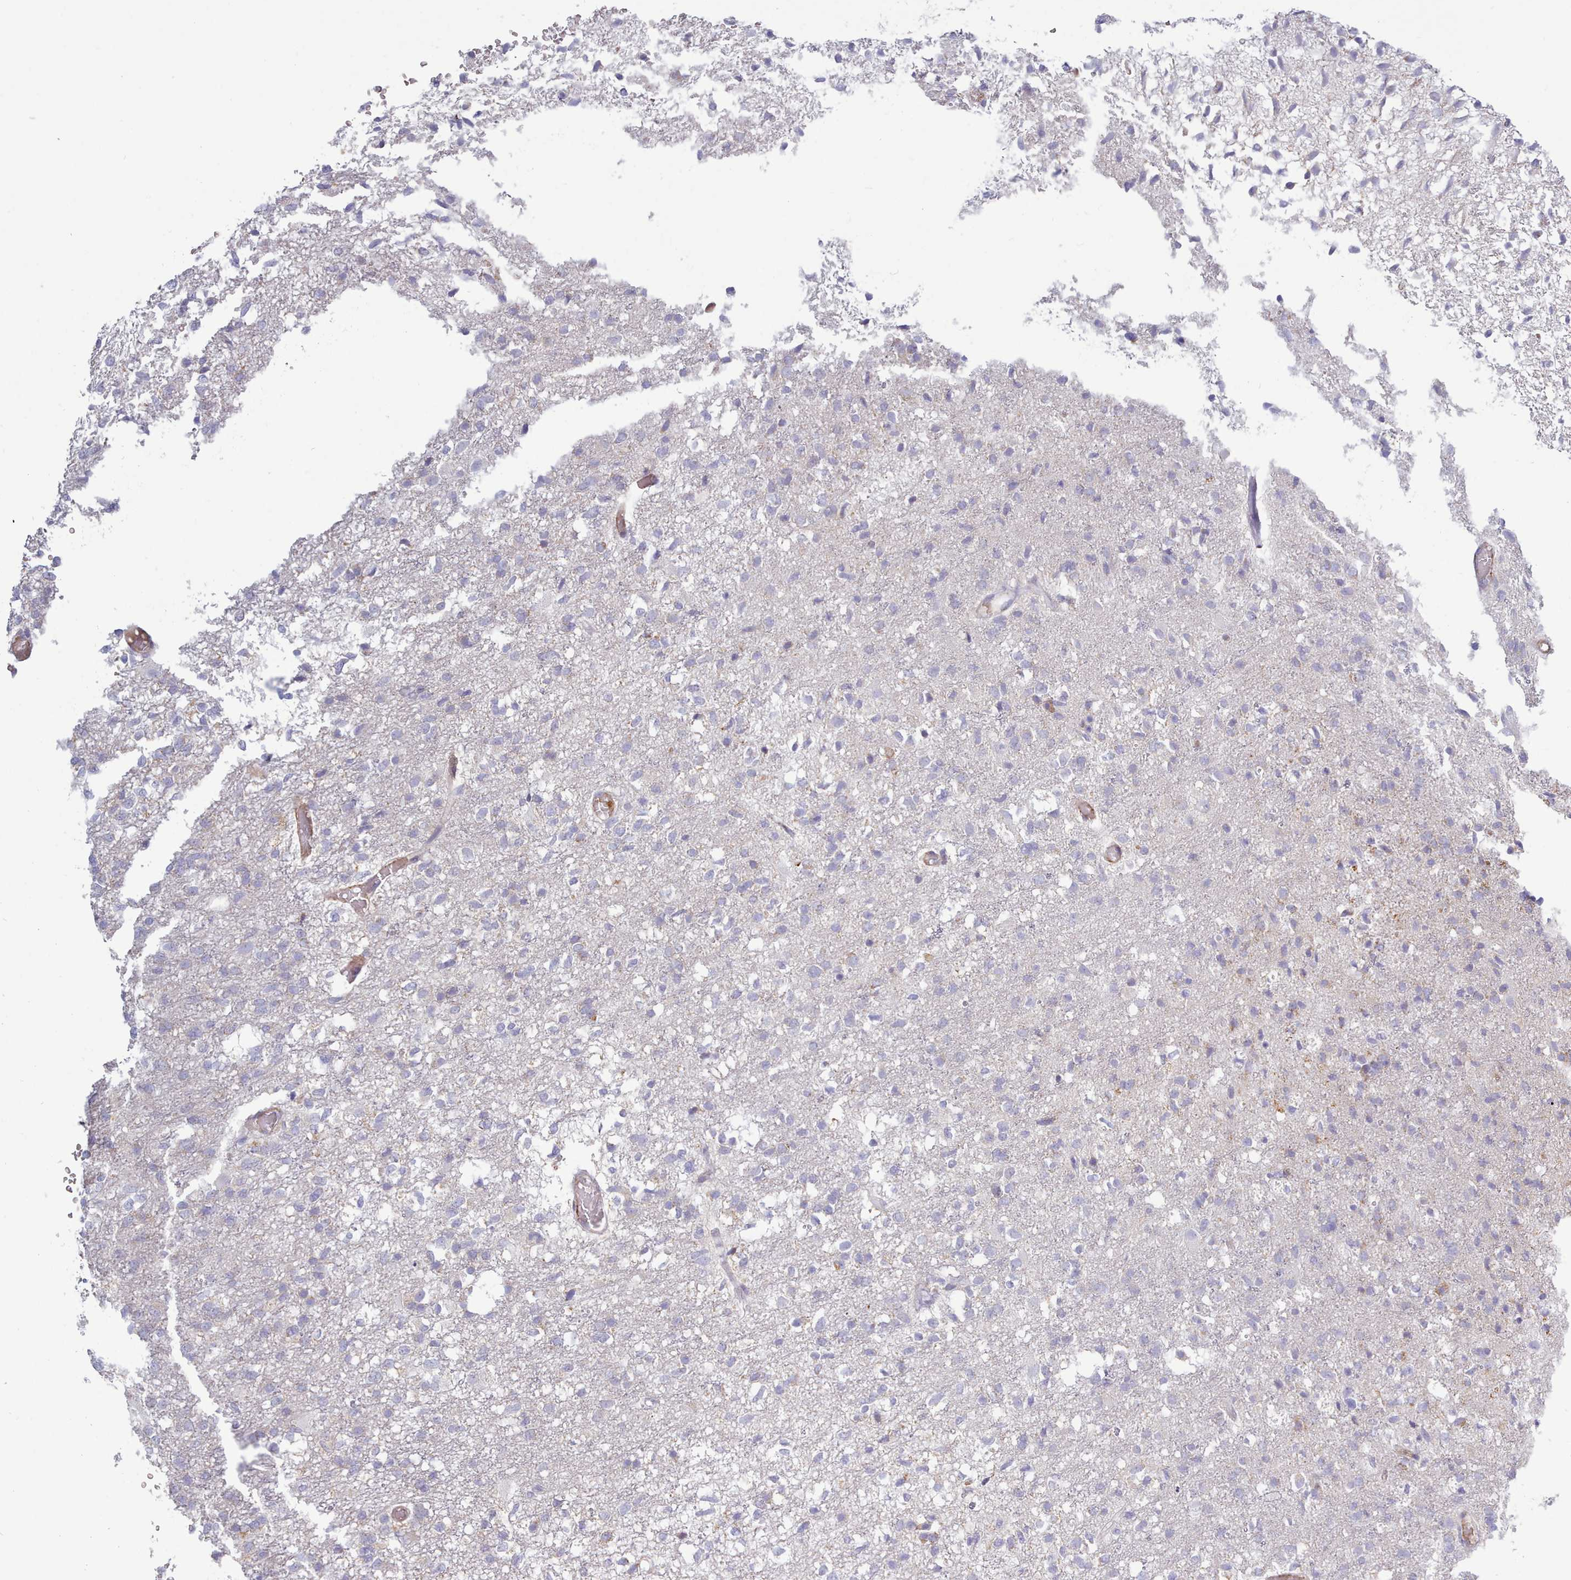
{"staining": {"intensity": "negative", "quantity": "none", "location": "none"}, "tissue": "glioma", "cell_type": "Tumor cells", "image_type": "cancer", "snomed": [{"axis": "morphology", "description": "Glioma, malignant, High grade"}, {"axis": "topography", "description": "Brain"}], "caption": "The photomicrograph shows no significant positivity in tumor cells of glioma. (DAB (3,3'-diaminobenzidine) immunohistochemistry (IHC) visualized using brightfield microscopy, high magnification).", "gene": "MRPL21", "patient": {"sex": "female", "age": 74}}